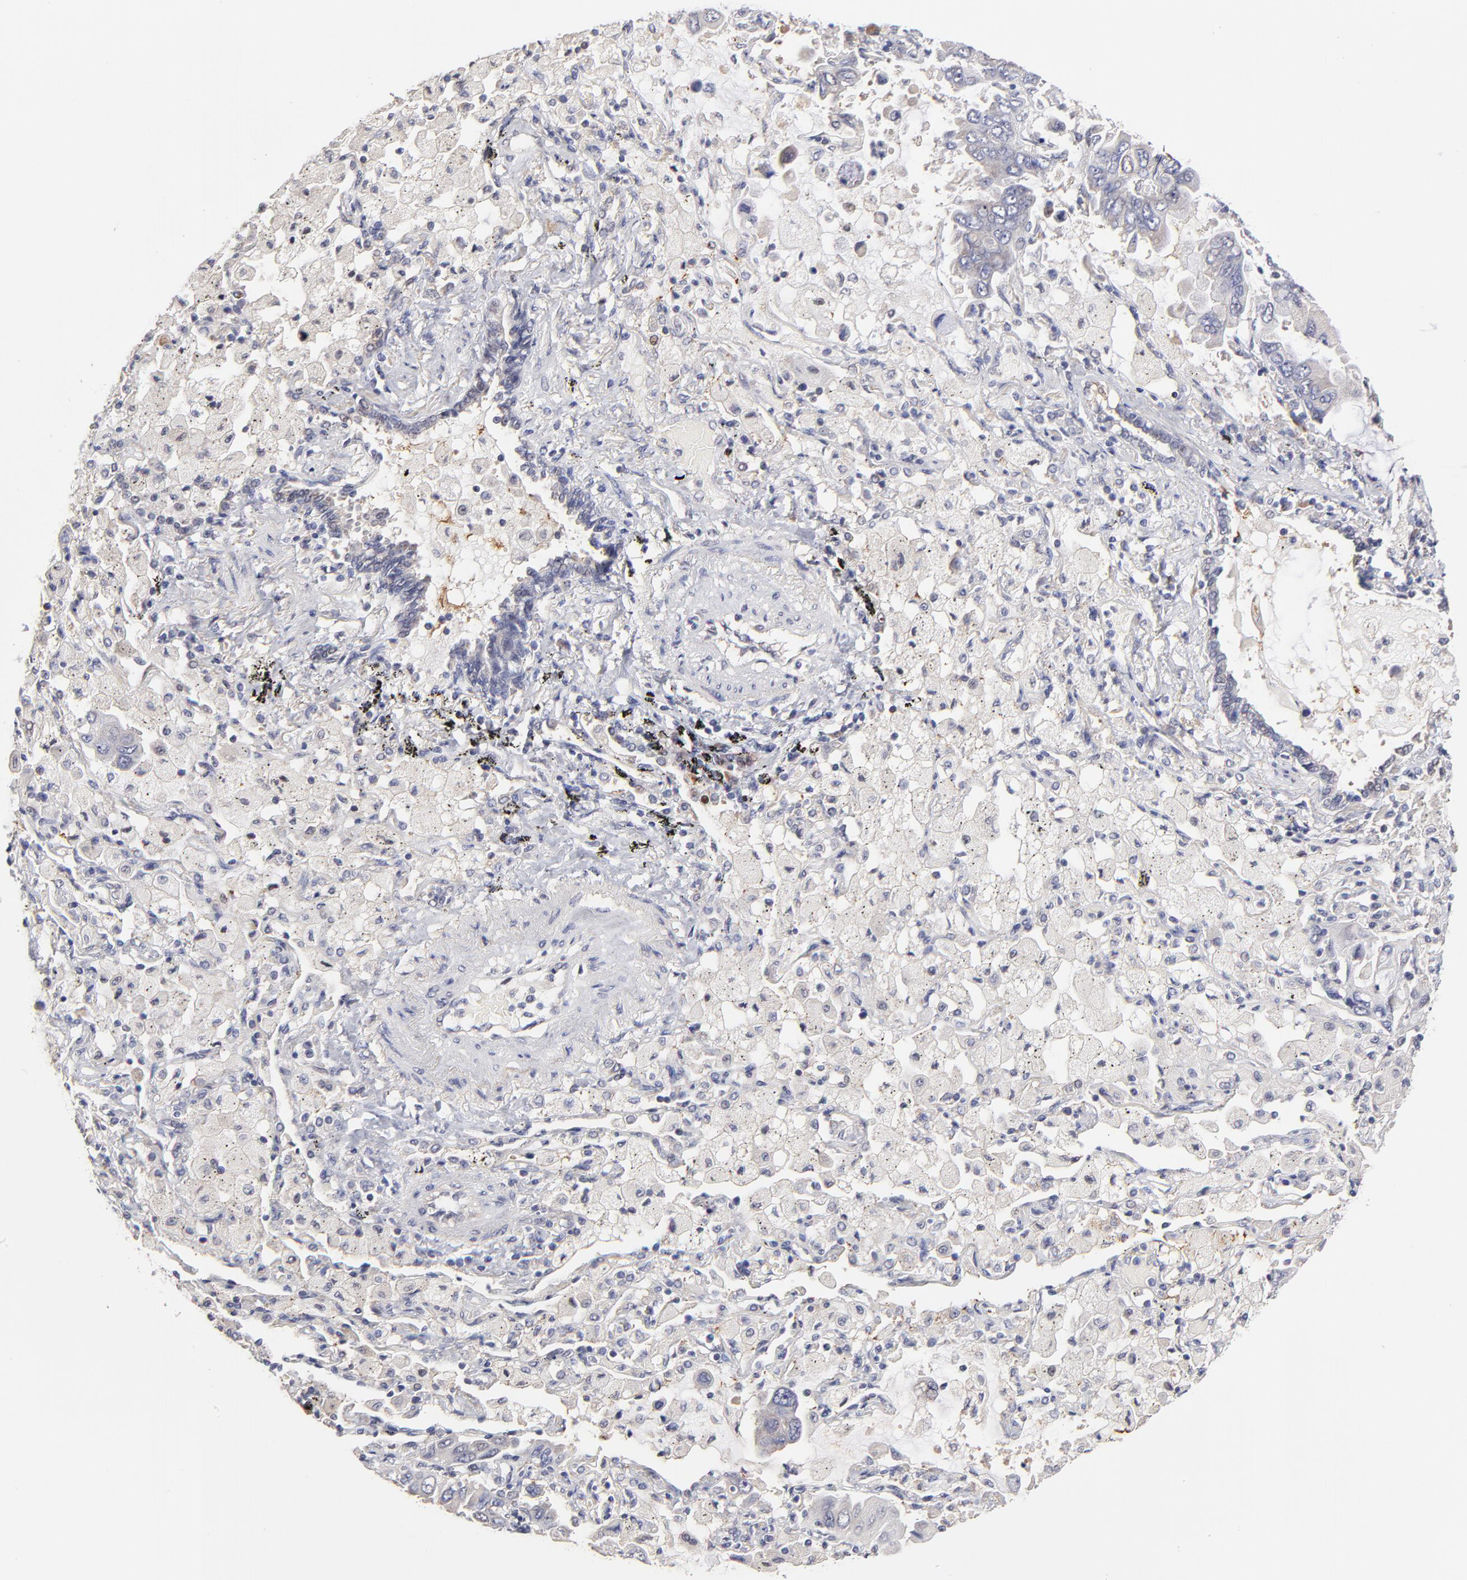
{"staining": {"intensity": "weak", "quantity": "<25%", "location": "cytoplasmic/membranous"}, "tissue": "lung cancer", "cell_type": "Tumor cells", "image_type": "cancer", "snomed": [{"axis": "morphology", "description": "Adenocarcinoma, NOS"}, {"axis": "topography", "description": "Lung"}], "caption": "DAB (3,3'-diaminobenzidine) immunohistochemical staining of lung cancer exhibits no significant staining in tumor cells.", "gene": "ZNF10", "patient": {"sex": "male", "age": 64}}